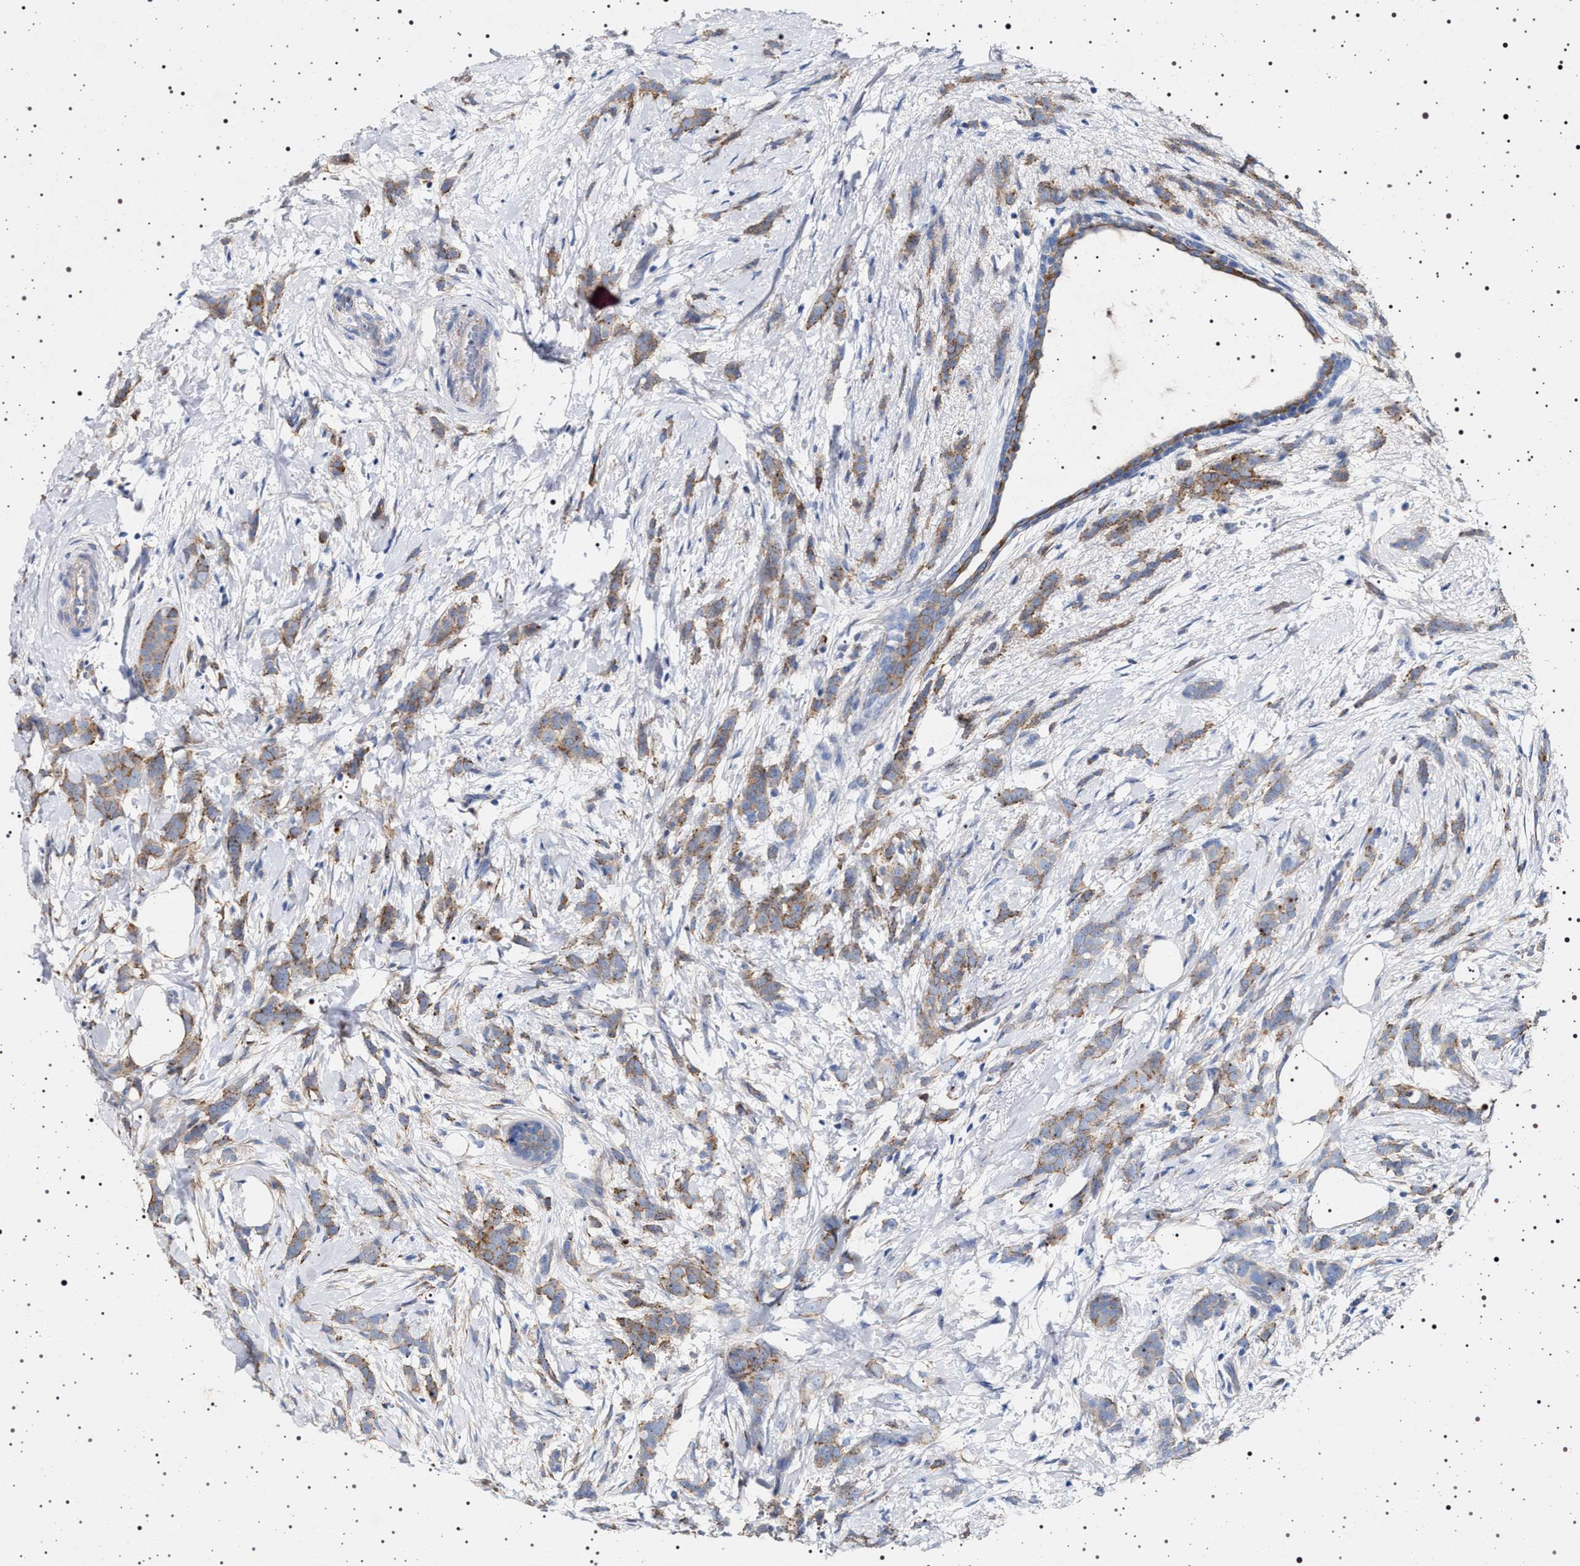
{"staining": {"intensity": "moderate", "quantity": ">75%", "location": "cytoplasmic/membranous"}, "tissue": "breast cancer", "cell_type": "Tumor cells", "image_type": "cancer", "snomed": [{"axis": "morphology", "description": "Lobular carcinoma, in situ"}, {"axis": "morphology", "description": "Lobular carcinoma"}, {"axis": "topography", "description": "Breast"}], "caption": "Immunohistochemistry micrograph of neoplastic tissue: human breast lobular carcinoma stained using immunohistochemistry (IHC) reveals medium levels of moderate protein expression localized specifically in the cytoplasmic/membranous of tumor cells, appearing as a cytoplasmic/membranous brown color.", "gene": "NAALADL2", "patient": {"sex": "female", "age": 41}}